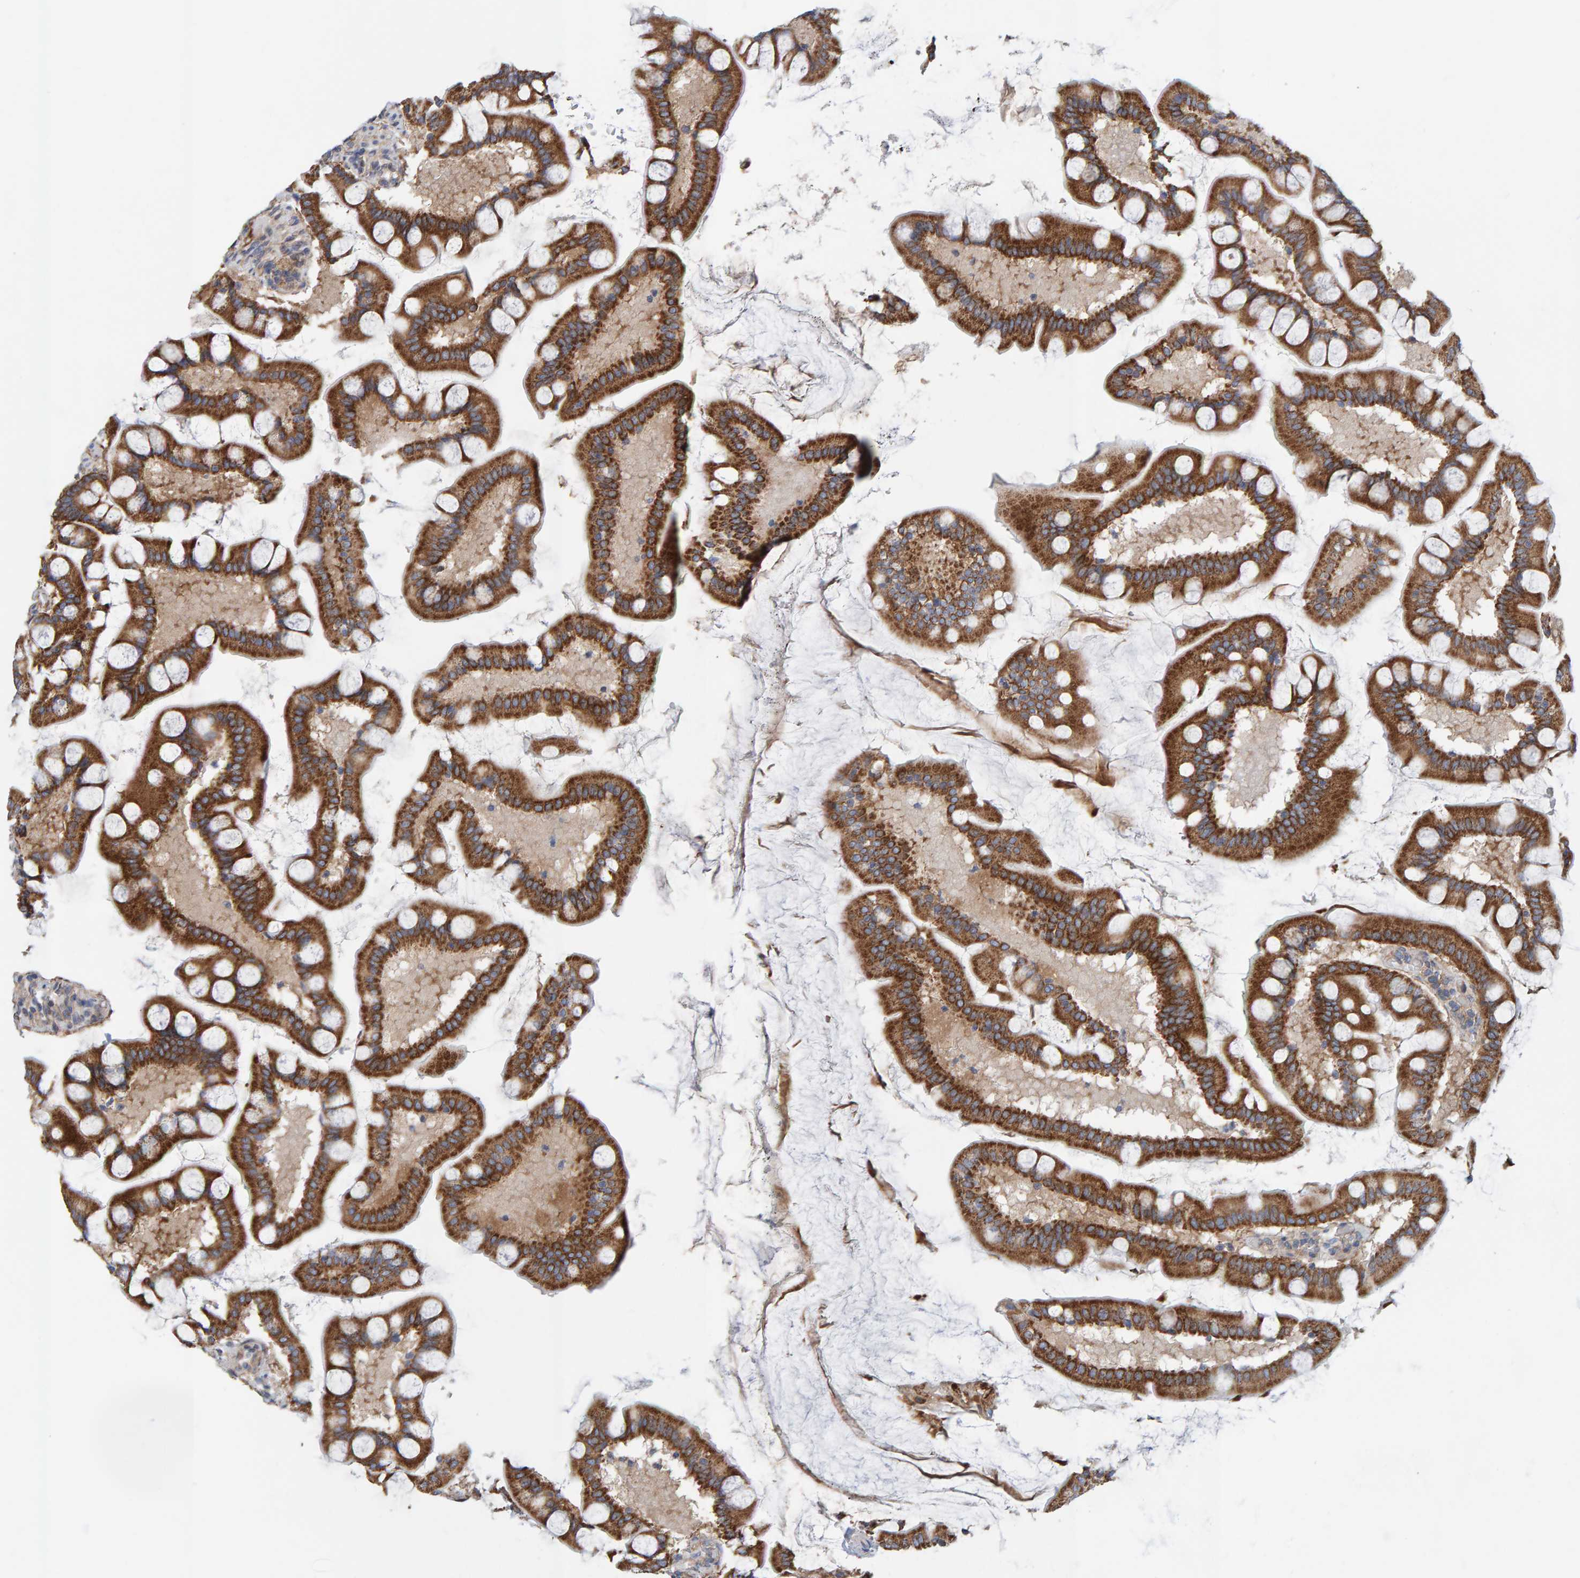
{"staining": {"intensity": "strong", "quantity": ">75%", "location": "cytoplasmic/membranous"}, "tissue": "small intestine", "cell_type": "Glandular cells", "image_type": "normal", "snomed": [{"axis": "morphology", "description": "Normal tissue, NOS"}, {"axis": "topography", "description": "Small intestine"}], "caption": "A histopathology image showing strong cytoplasmic/membranous staining in approximately >75% of glandular cells in benign small intestine, as visualized by brown immunohistochemical staining.", "gene": "RGP1", "patient": {"sex": "male", "age": 41}}